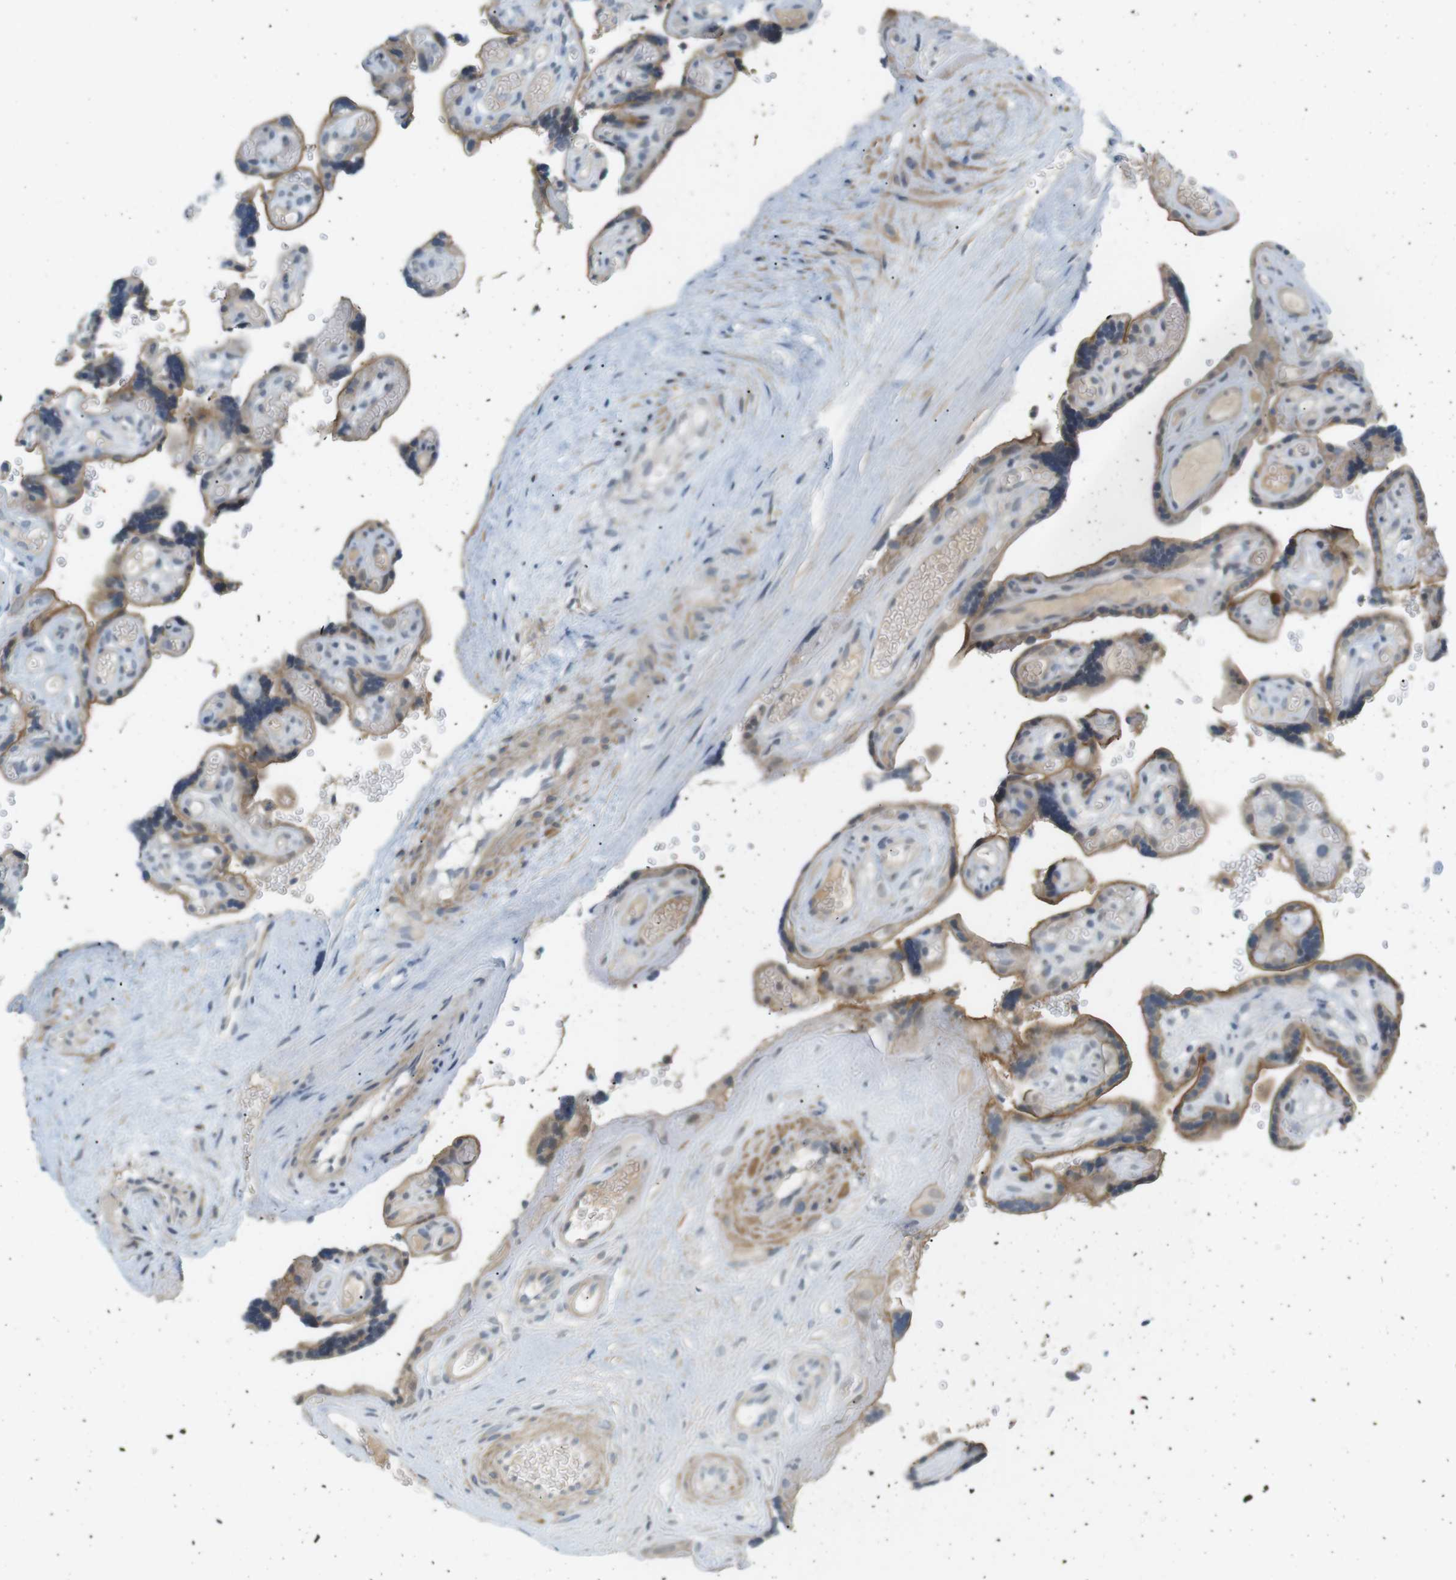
{"staining": {"intensity": "weak", "quantity": "<25%", "location": "cytoplasmic/membranous"}, "tissue": "placenta", "cell_type": "Decidual cells", "image_type": "normal", "snomed": [{"axis": "morphology", "description": "Normal tissue, NOS"}, {"axis": "topography", "description": "Placenta"}], "caption": "Decidual cells show no significant staining in unremarkable placenta. (Brightfield microscopy of DAB IHC at high magnification).", "gene": "RTN3", "patient": {"sex": "female", "age": 30}}